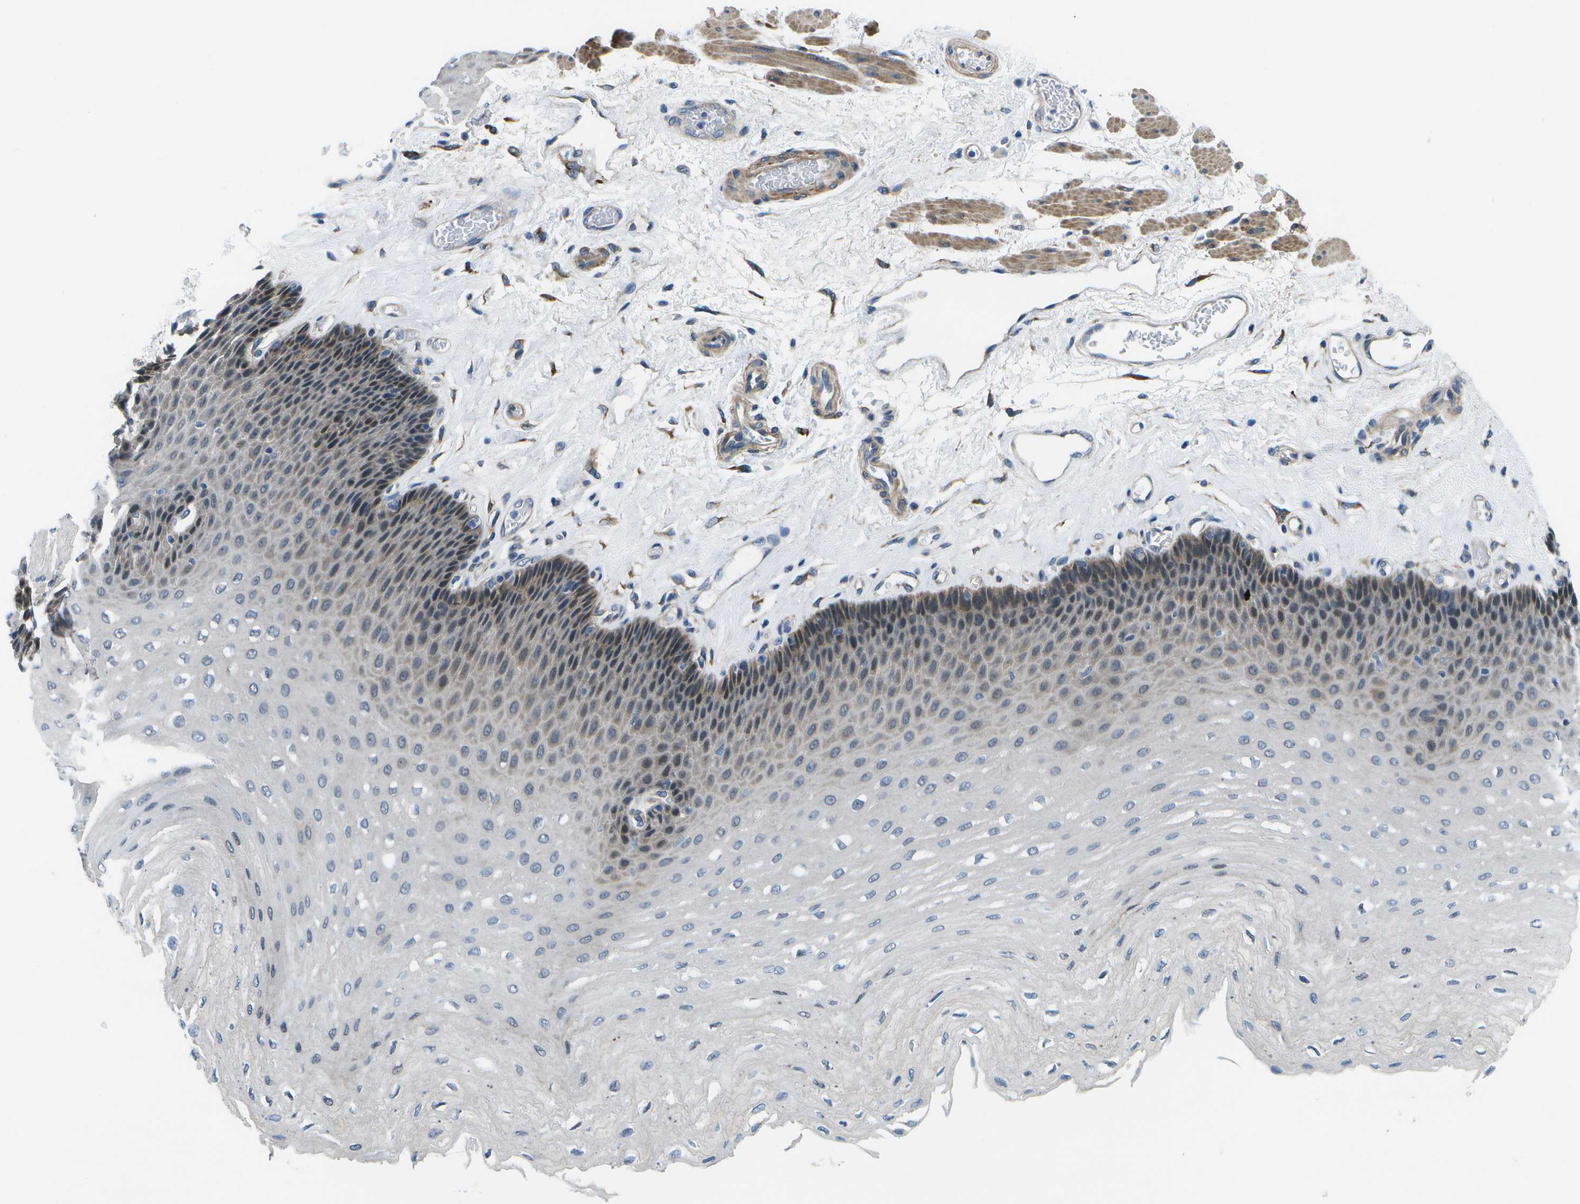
{"staining": {"intensity": "moderate", "quantity": "<25%", "location": "cytoplasmic/membranous"}, "tissue": "esophagus", "cell_type": "Squamous epithelial cells", "image_type": "normal", "snomed": [{"axis": "morphology", "description": "Normal tissue, NOS"}, {"axis": "topography", "description": "Esophagus"}], "caption": "Unremarkable esophagus exhibits moderate cytoplasmic/membranous expression in about <25% of squamous epithelial cells, visualized by immunohistochemistry. The staining was performed using DAB (3,3'-diaminobenzidine) to visualize the protein expression in brown, while the nuclei were stained in blue with hematoxylin (Magnification: 20x).", "gene": "P3H1", "patient": {"sex": "female", "age": 72}}